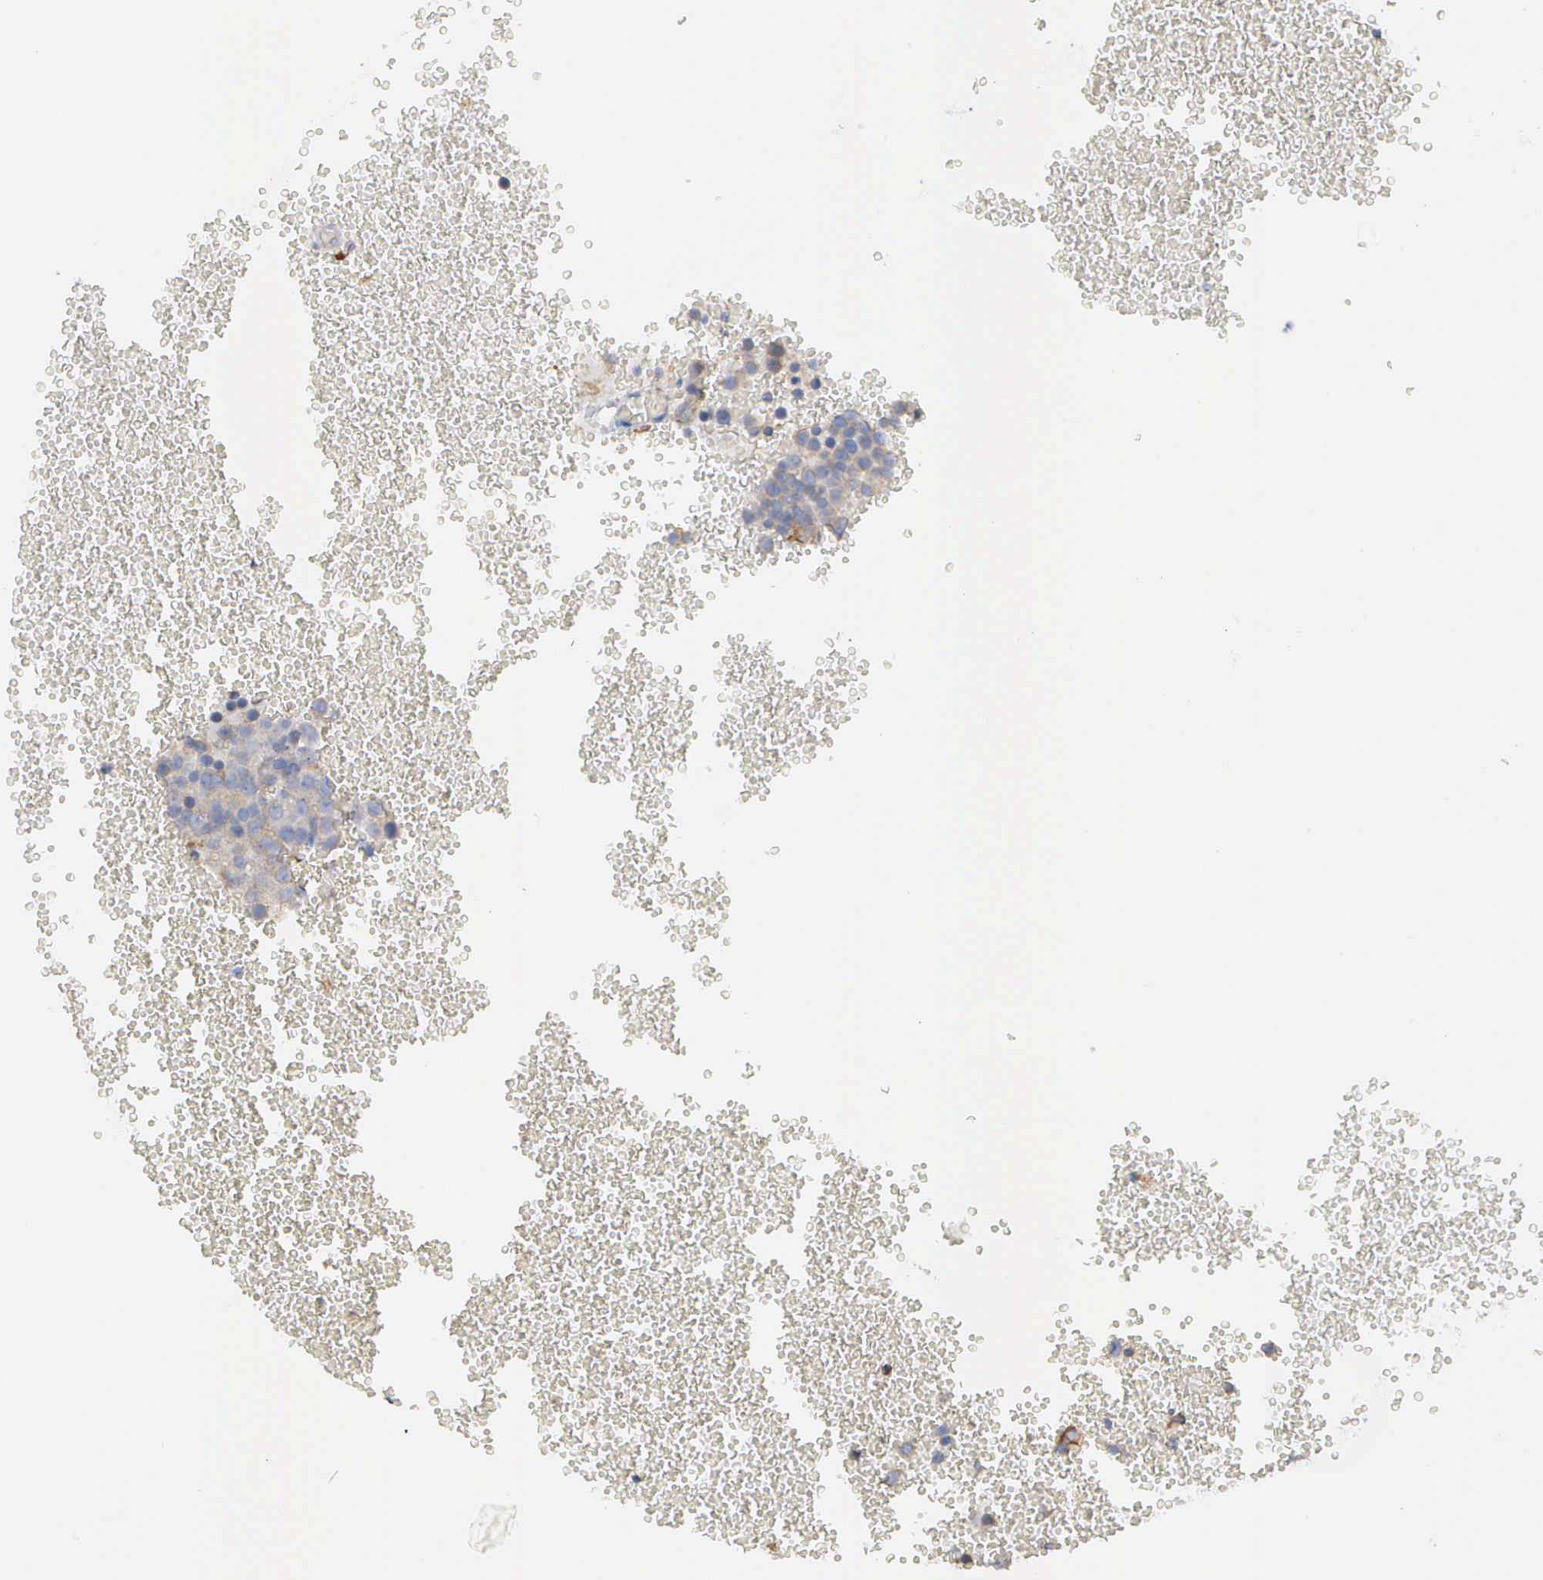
{"staining": {"intensity": "negative", "quantity": "none", "location": "none"}, "tissue": "testis cancer", "cell_type": "Tumor cells", "image_type": "cancer", "snomed": [{"axis": "morphology", "description": "Seminoma, NOS"}, {"axis": "topography", "description": "Testis"}], "caption": "An immunohistochemistry (IHC) image of testis cancer (seminoma) is shown. There is no staining in tumor cells of testis cancer (seminoma). (DAB (3,3'-diaminobenzidine) IHC, high magnification).", "gene": "PTGS2", "patient": {"sex": "male", "age": 71}}